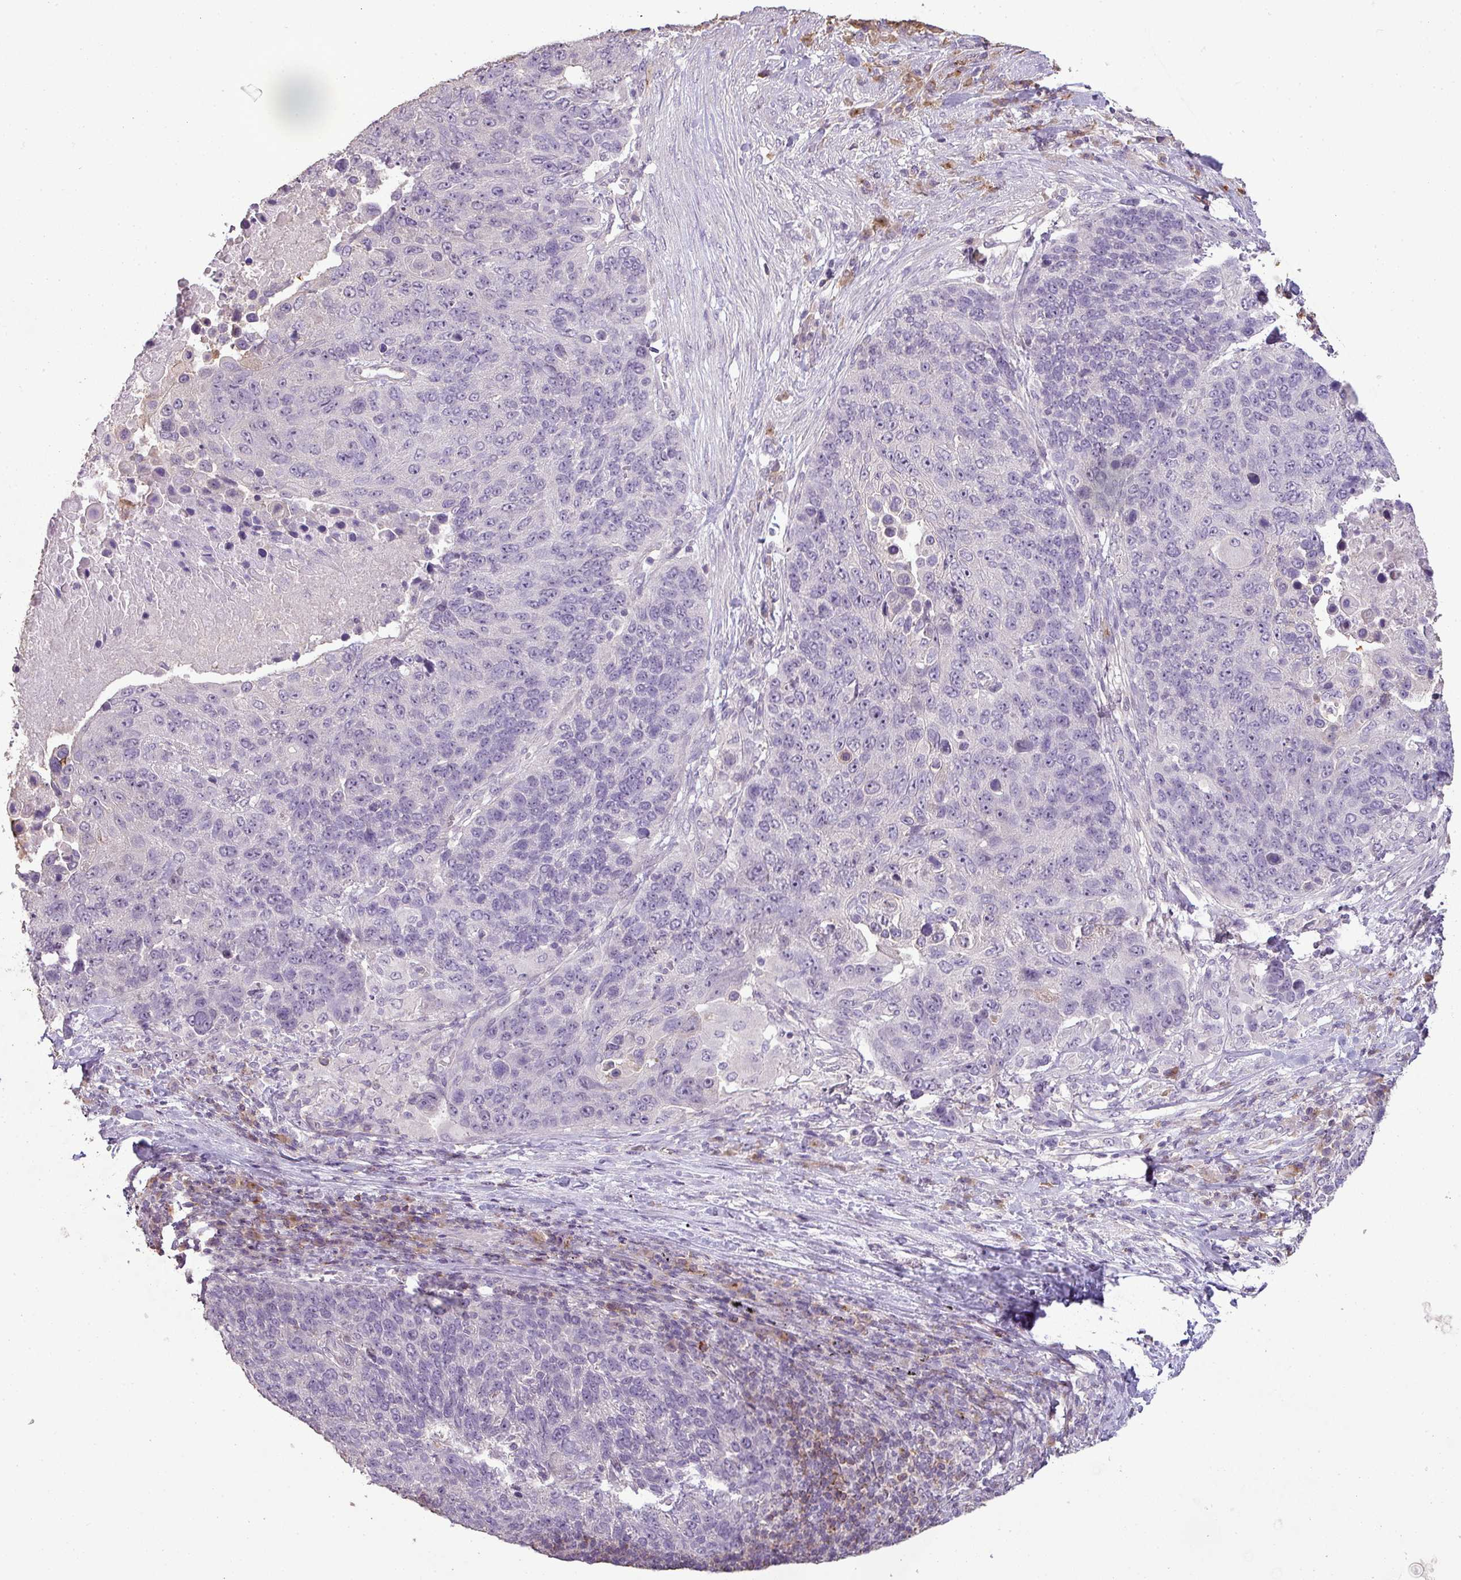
{"staining": {"intensity": "negative", "quantity": "none", "location": "none"}, "tissue": "lung cancer", "cell_type": "Tumor cells", "image_type": "cancer", "snomed": [{"axis": "morphology", "description": "Normal tissue, NOS"}, {"axis": "morphology", "description": "Squamous cell carcinoma, NOS"}, {"axis": "topography", "description": "Lymph node"}, {"axis": "topography", "description": "Lung"}], "caption": "Tumor cells are negative for brown protein staining in squamous cell carcinoma (lung).", "gene": "LY9", "patient": {"sex": "male", "age": 66}}